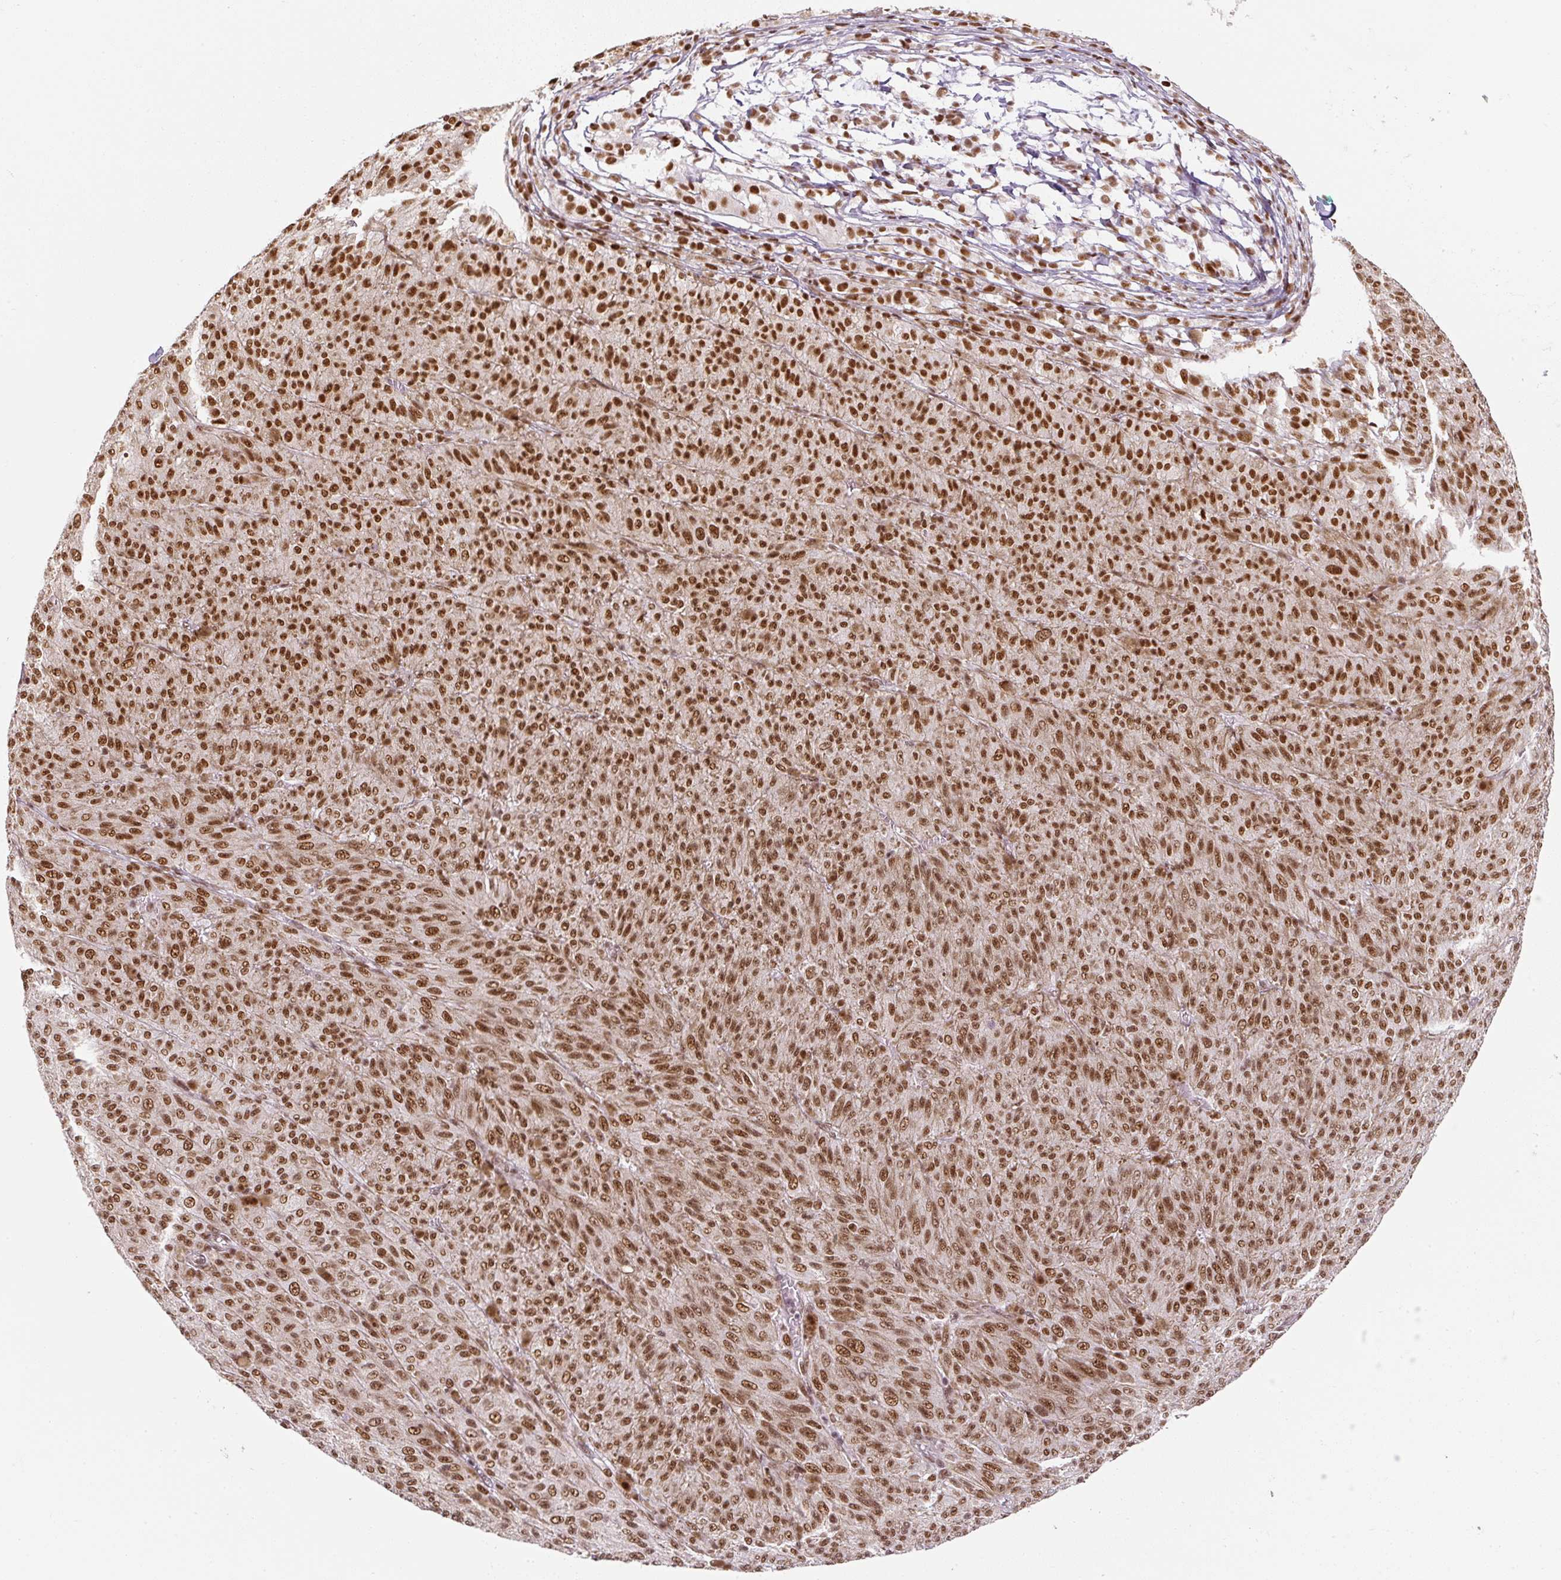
{"staining": {"intensity": "strong", "quantity": ">75%", "location": "nuclear"}, "tissue": "melanoma", "cell_type": "Tumor cells", "image_type": "cancer", "snomed": [{"axis": "morphology", "description": "Malignant melanoma, NOS"}, {"axis": "topography", "description": "Skin"}], "caption": "Malignant melanoma was stained to show a protein in brown. There is high levels of strong nuclear expression in about >75% of tumor cells.", "gene": "U2AF2", "patient": {"sex": "female", "age": 52}}